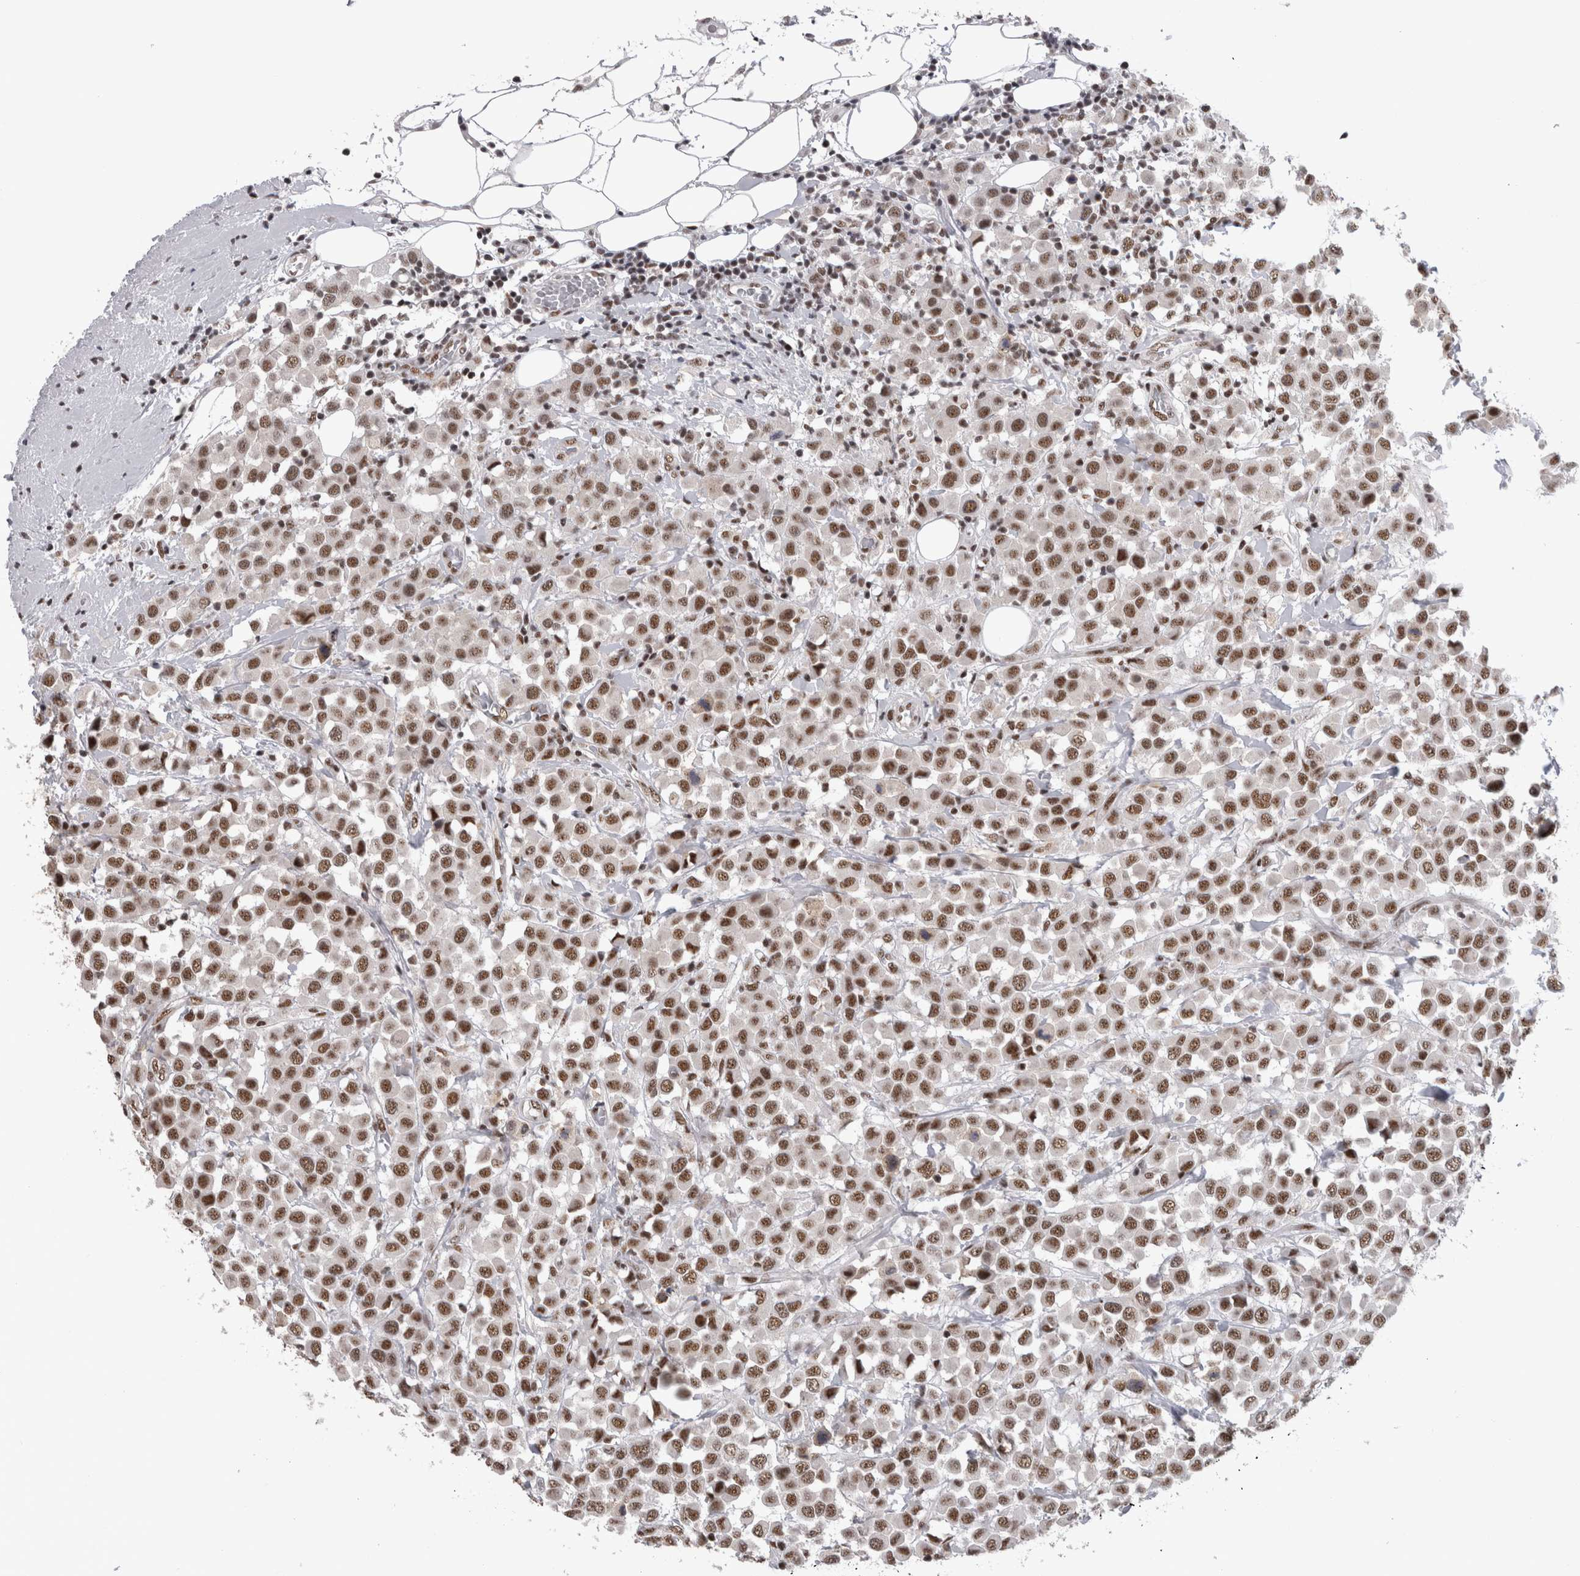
{"staining": {"intensity": "moderate", "quantity": ">75%", "location": "nuclear"}, "tissue": "breast cancer", "cell_type": "Tumor cells", "image_type": "cancer", "snomed": [{"axis": "morphology", "description": "Duct carcinoma"}, {"axis": "topography", "description": "Breast"}], "caption": "An immunohistochemistry (IHC) micrograph of tumor tissue is shown. Protein staining in brown highlights moderate nuclear positivity in breast cancer within tumor cells.", "gene": "CDK11A", "patient": {"sex": "female", "age": 61}}